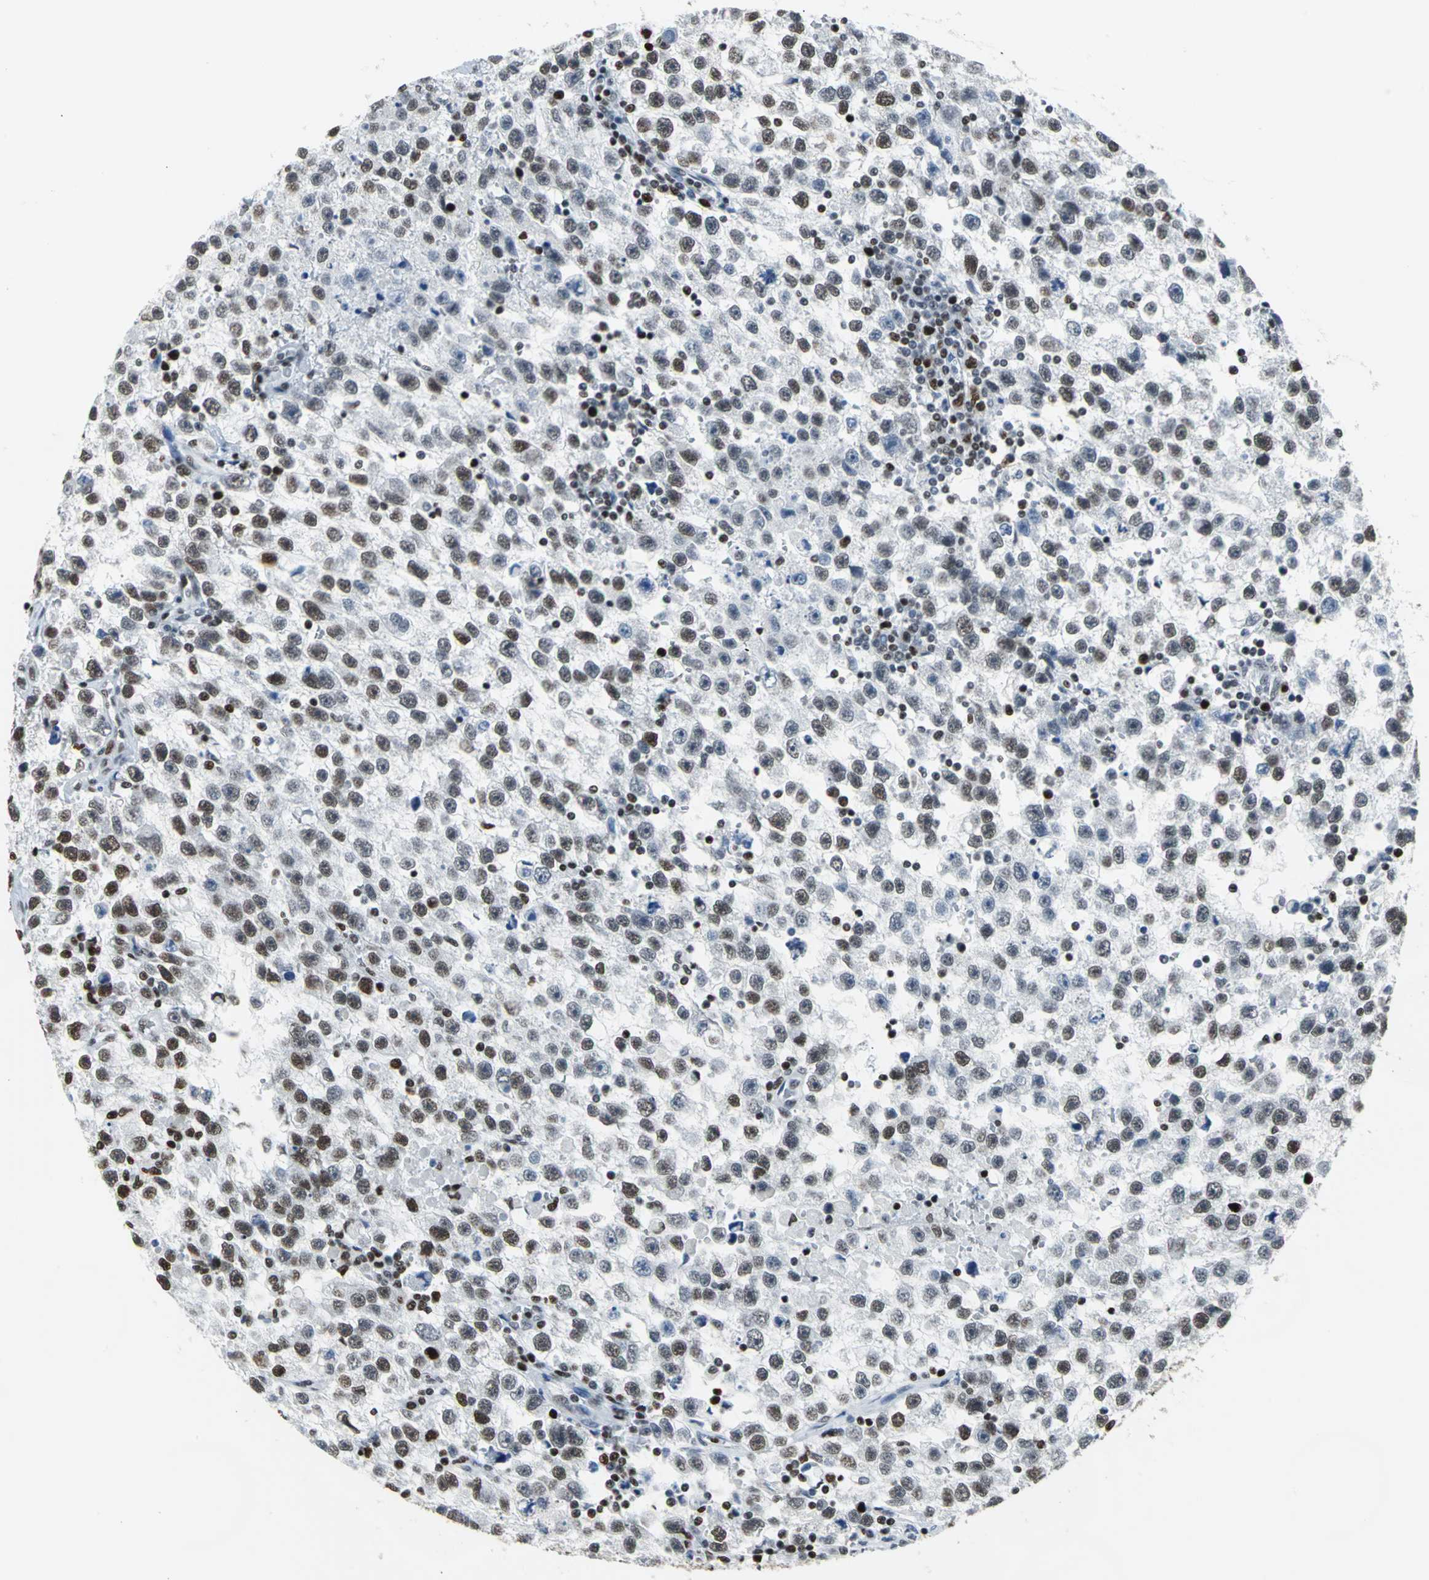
{"staining": {"intensity": "strong", "quantity": ">75%", "location": "nuclear"}, "tissue": "testis cancer", "cell_type": "Tumor cells", "image_type": "cancer", "snomed": [{"axis": "morphology", "description": "Seminoma, NOS"}, {"axis": "topography", "description": "Testis"}], "caption": "Immunohistochemical staining of human testis cancer exhibits high levels of strong nuclear staining in approximately >75% of tumor cells. The protein of interest is stained brown, and the nuclei are stained in blue (DAB IHC with brightfield microscopy, high magnification).", "gene": "HNRNPD", "patient": {"sex": "male", "age": 33}}